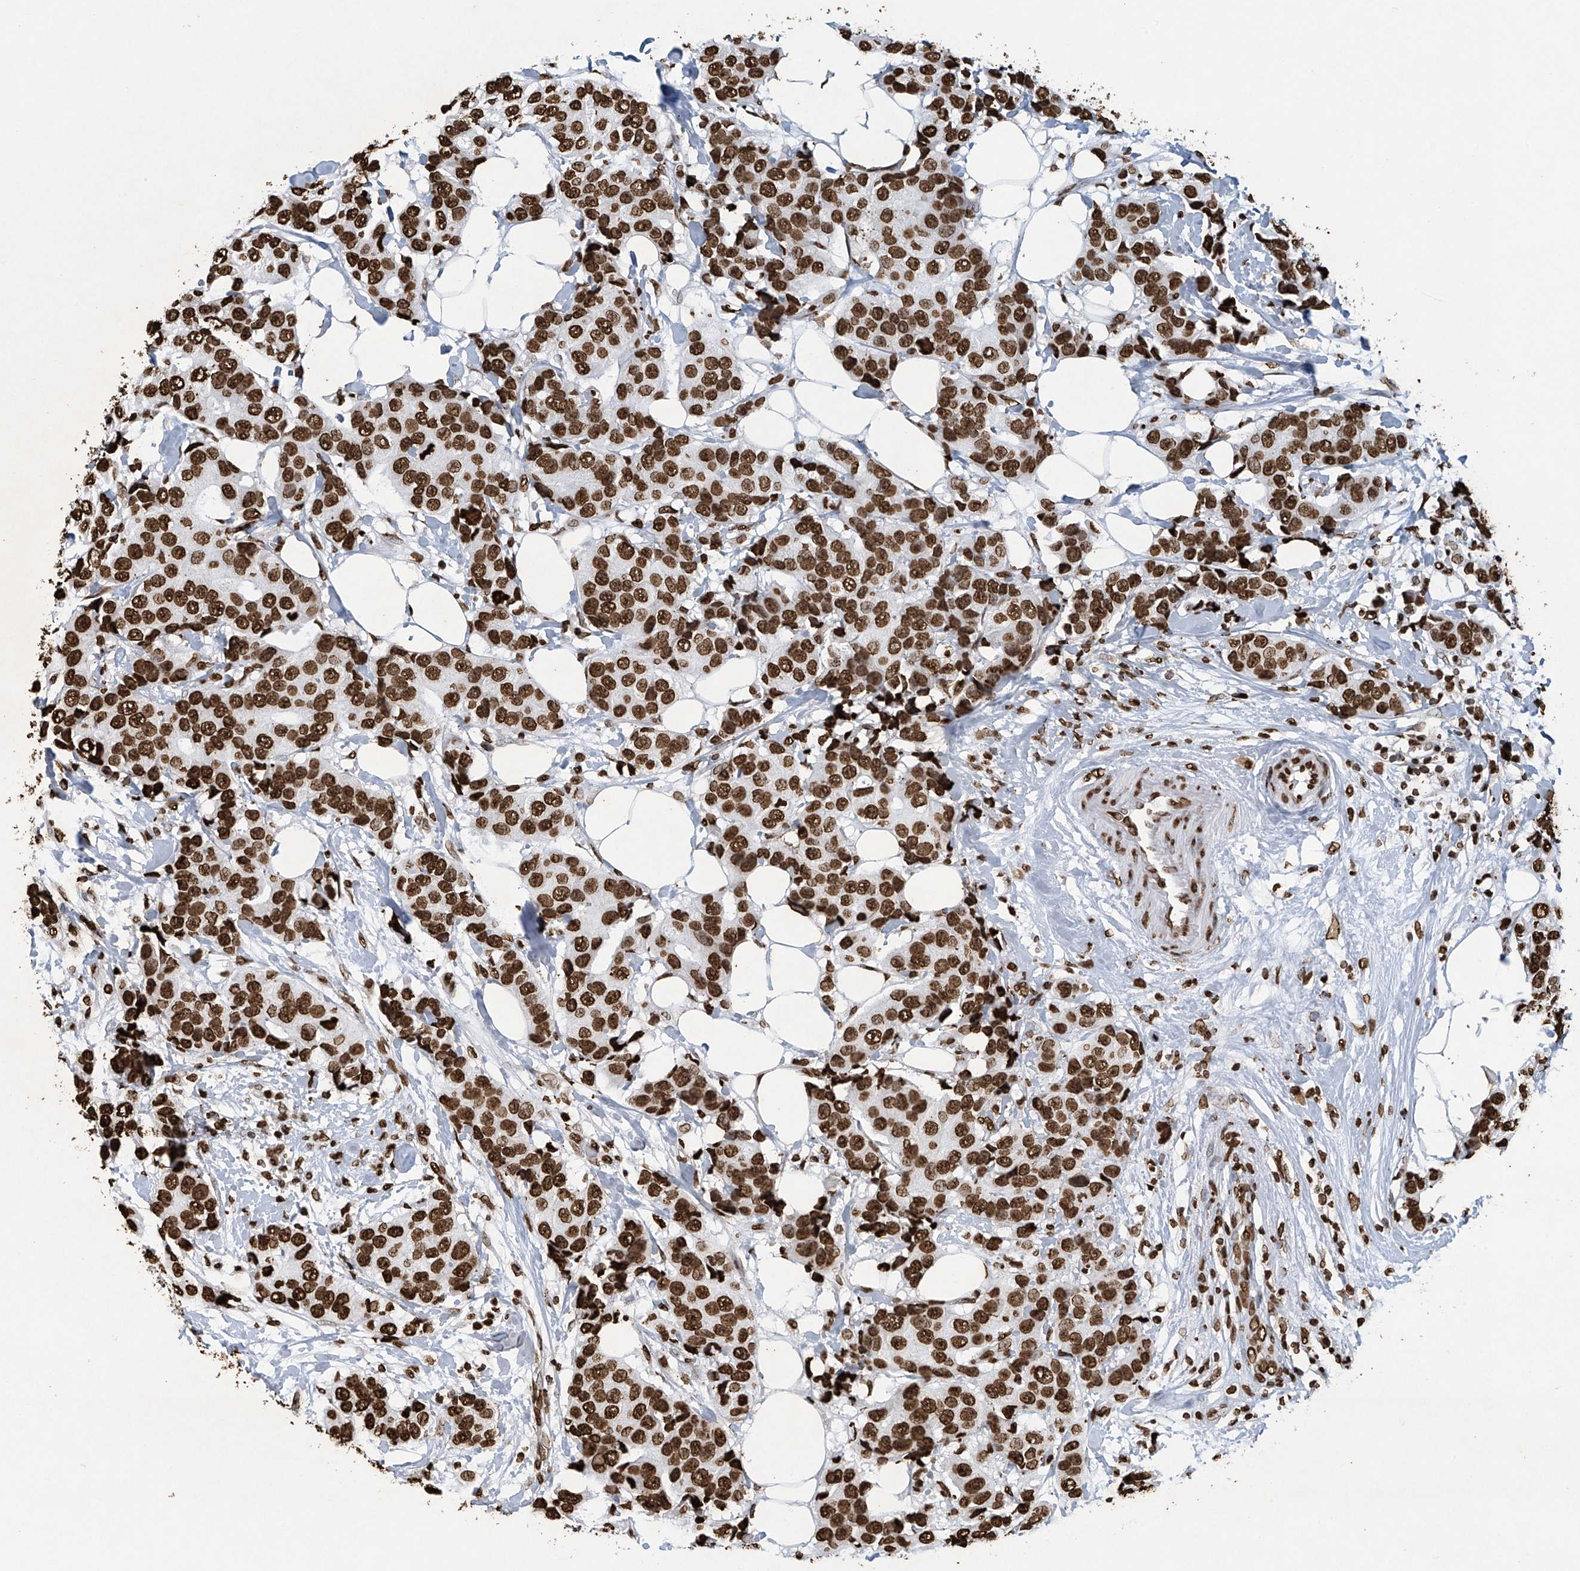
{"staining": {"intensity": "strong", "quantity": ">75%", "location": "nuclear"}, "tissue": "breast cancer", "cell_type": "Tumor cells", "image_type": "cancer", "snomed": [{"axis": "morphology", "description": "Normal tissue, NOS"}, {"axis": "morphology", "description": "Duct carcinoma"}, {"axis": "topography", "description": "Breast"}], "caption": "Strong nuclear expression for a protein is appreciated in approximately >75% of tumor cells of intraductal carcinoma (breast) using IHC.", "gene": "H3-3A", "patient": {"sex": "female", "age": 39}}